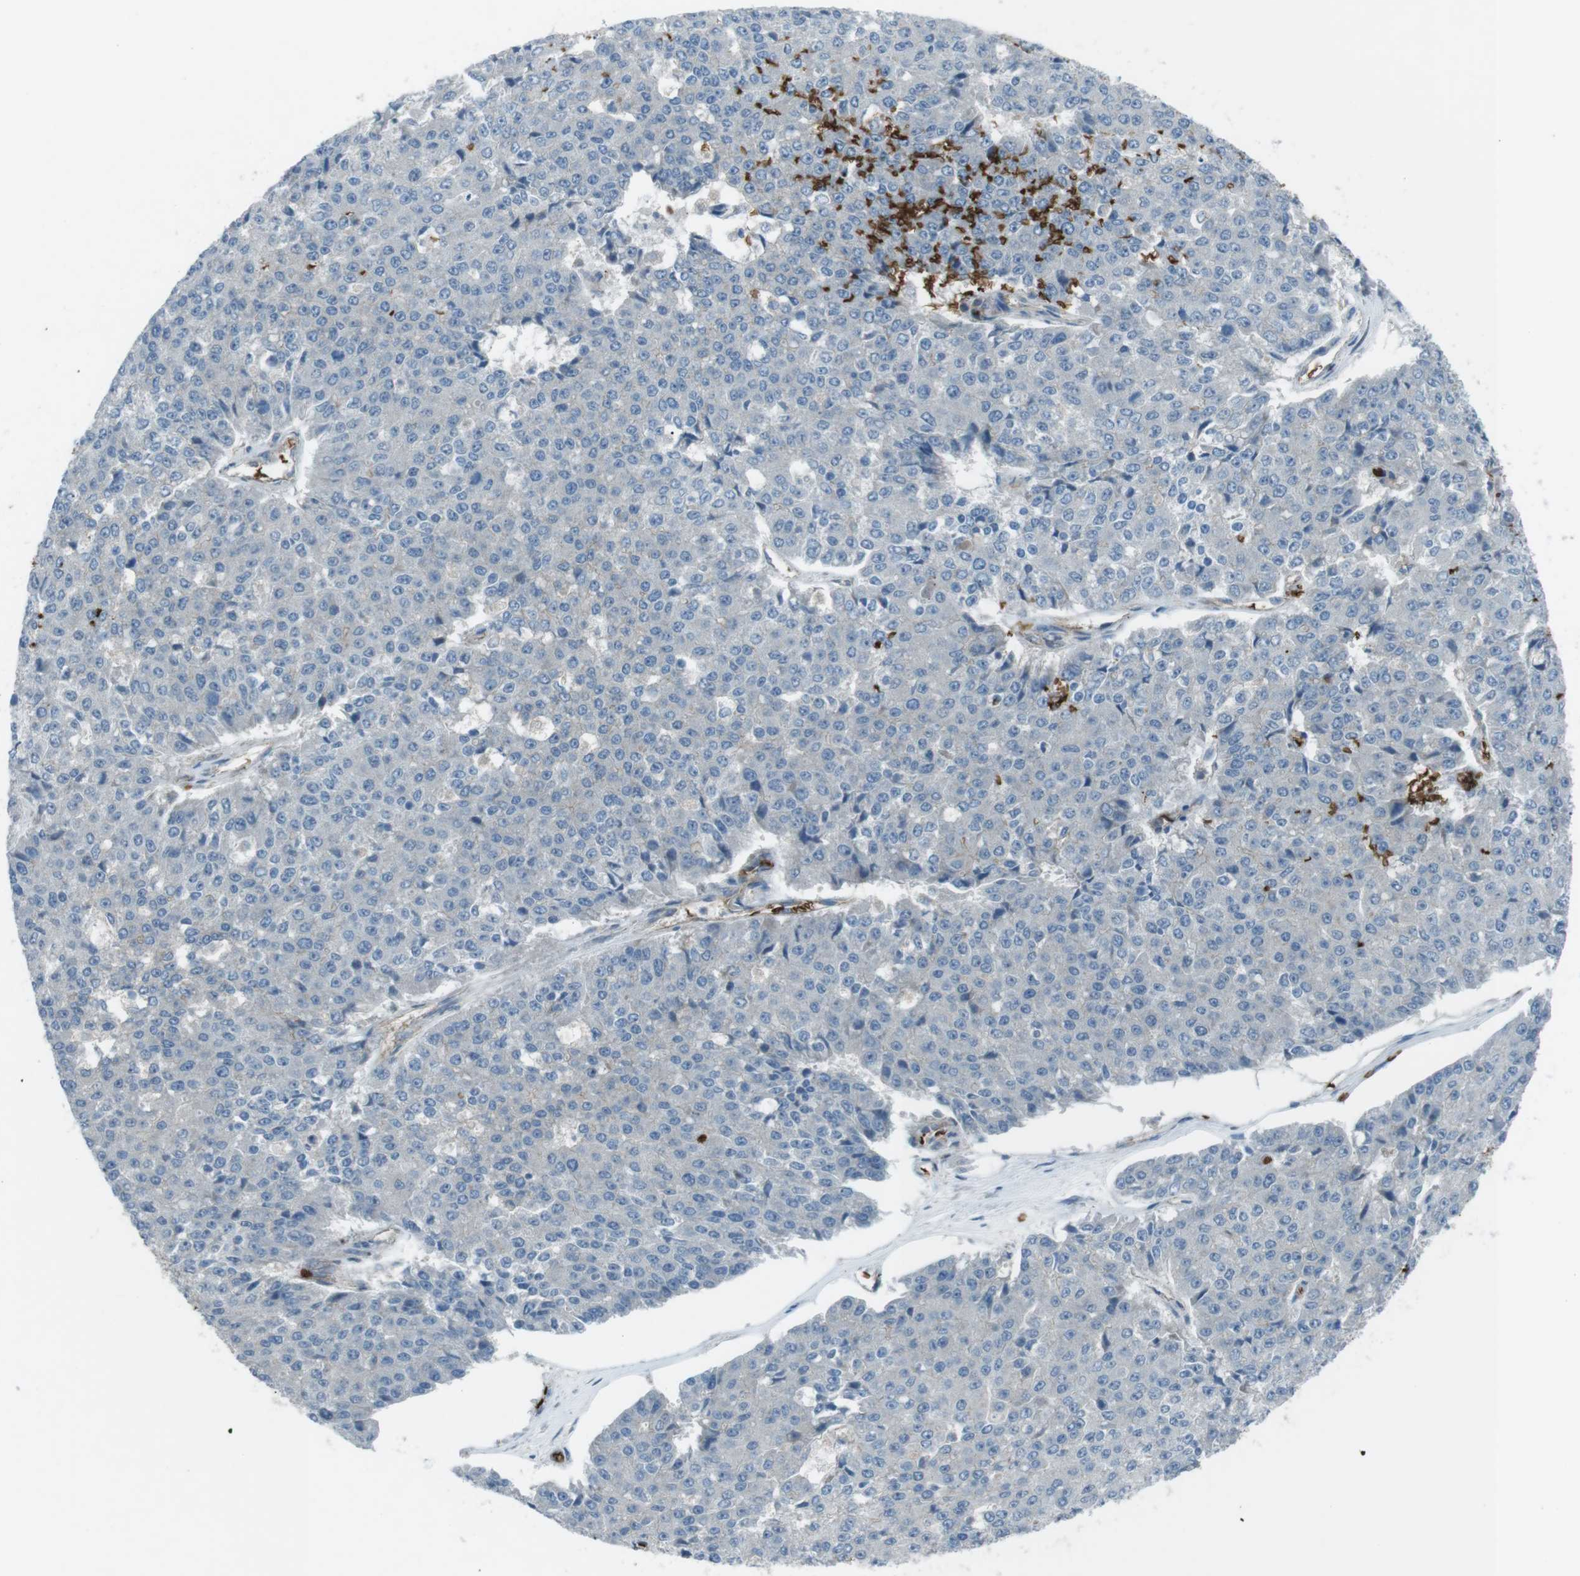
{"staining": {"intensity": "negative", "quantity": "none", "location": "none"}, "tissue": "pancreatic cancer", "cell_type": "Tumor cells", "image_type": "cancer", "snomed": [{"axis": "morphology", "description": "Adenocarcinoma, NOS"}, {"axis": "topography", "description": "Pancreas"}], "caption": "A high-resolution image shows immunohistochemistry staining of adenocarcinoma (pancreatic), which reveals no significant positivity in tumor cells. The staining is performed using DAB brown chromogen with nuclei counter-stained in using hematoxylin.", "gene": "SPTA1", "patient": {"sex": "male", "age": 50}}